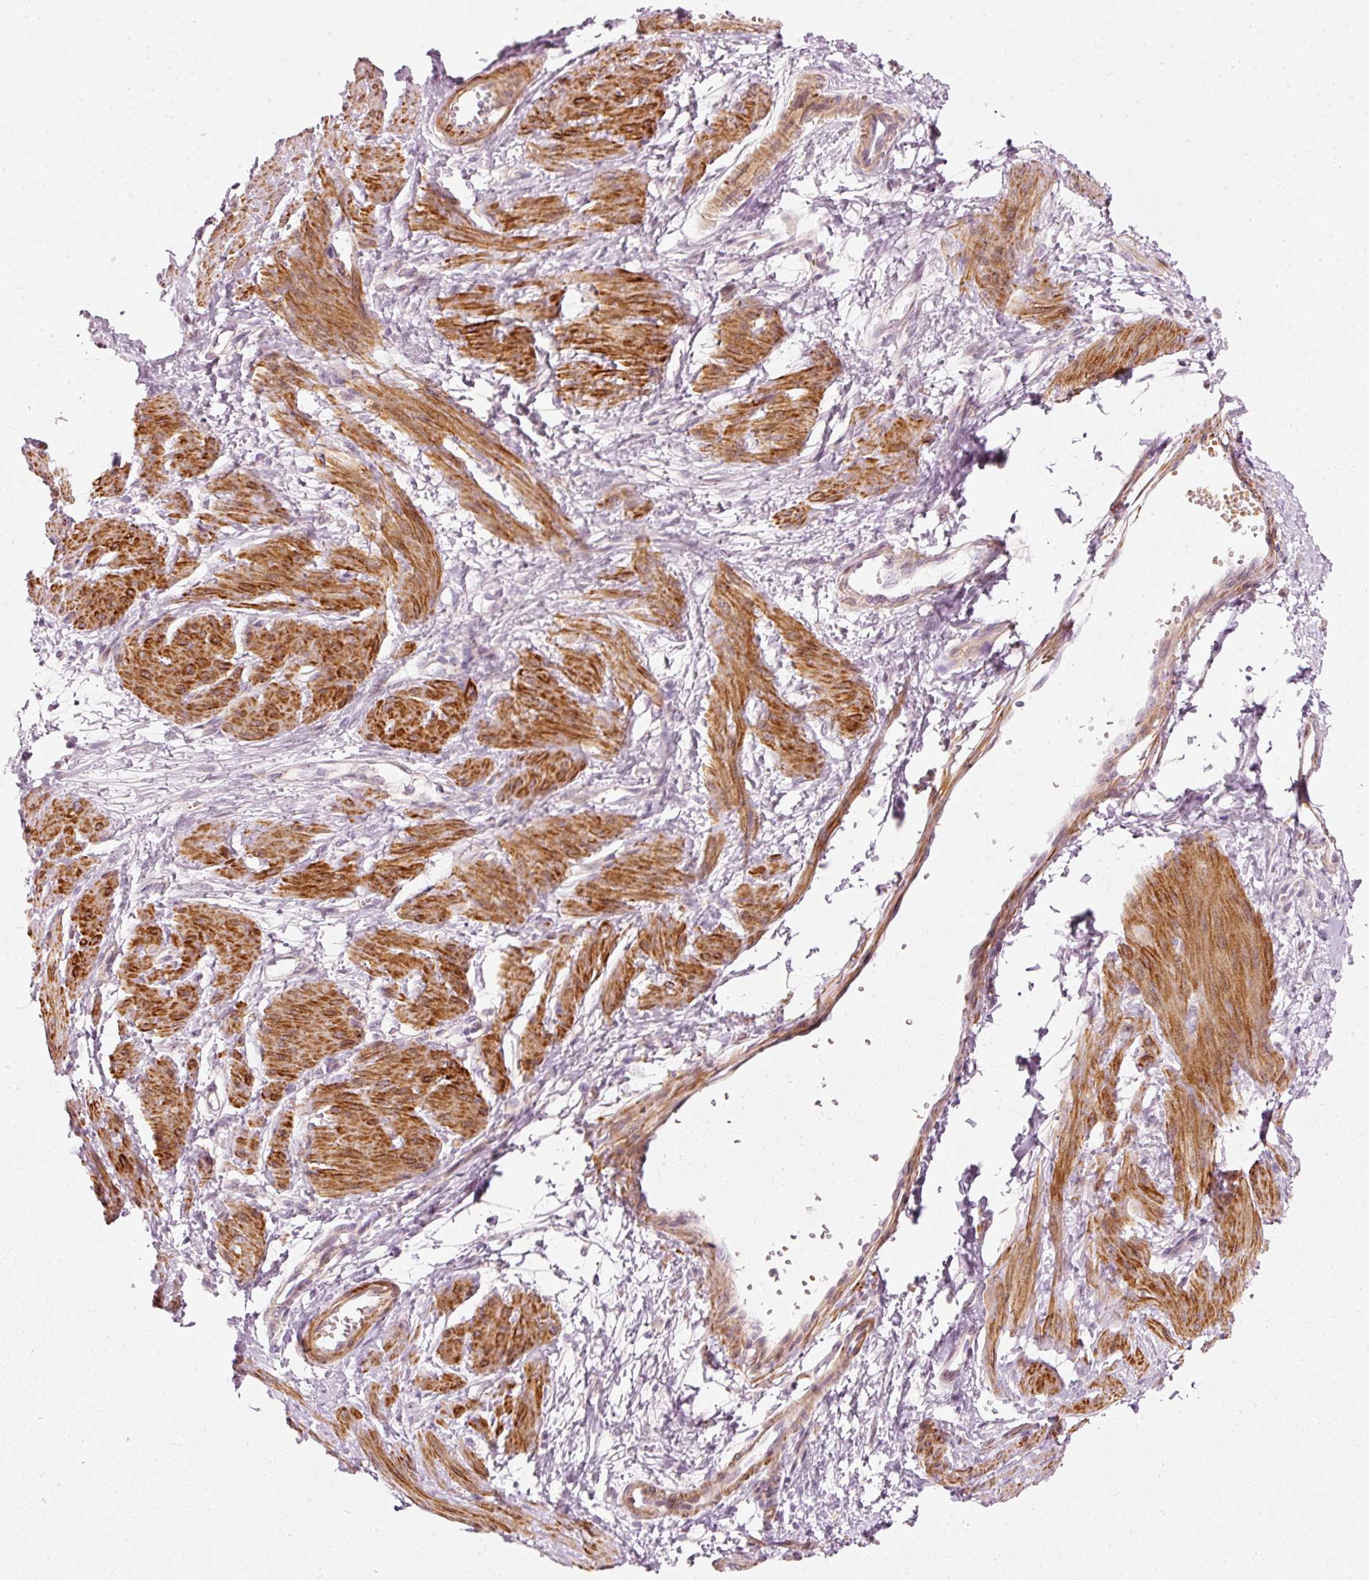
{"staining": {"intensity": "strong", "quantity": ">75%", "location": "cytoplasmic/membranous"}, "tissue": "smooth muscle", "cell_type": "Smooth muscle cells", "image_type": "normal", "snomed": [{"axis": "morphology", "description": "Normal tissue, NOS"}, {"axis": "topography", "description": "Smooth muscle"}, {"axis": "topography", "description": "Uterus"}], "caption": "The immunohistochemical stain highlights strong cytoplasmic/membranous expression in smooth muscle cells of unremarkable smooth muscle.", "gene": "KCNQ1", "patient": {"sex": "female", "age": 39}}